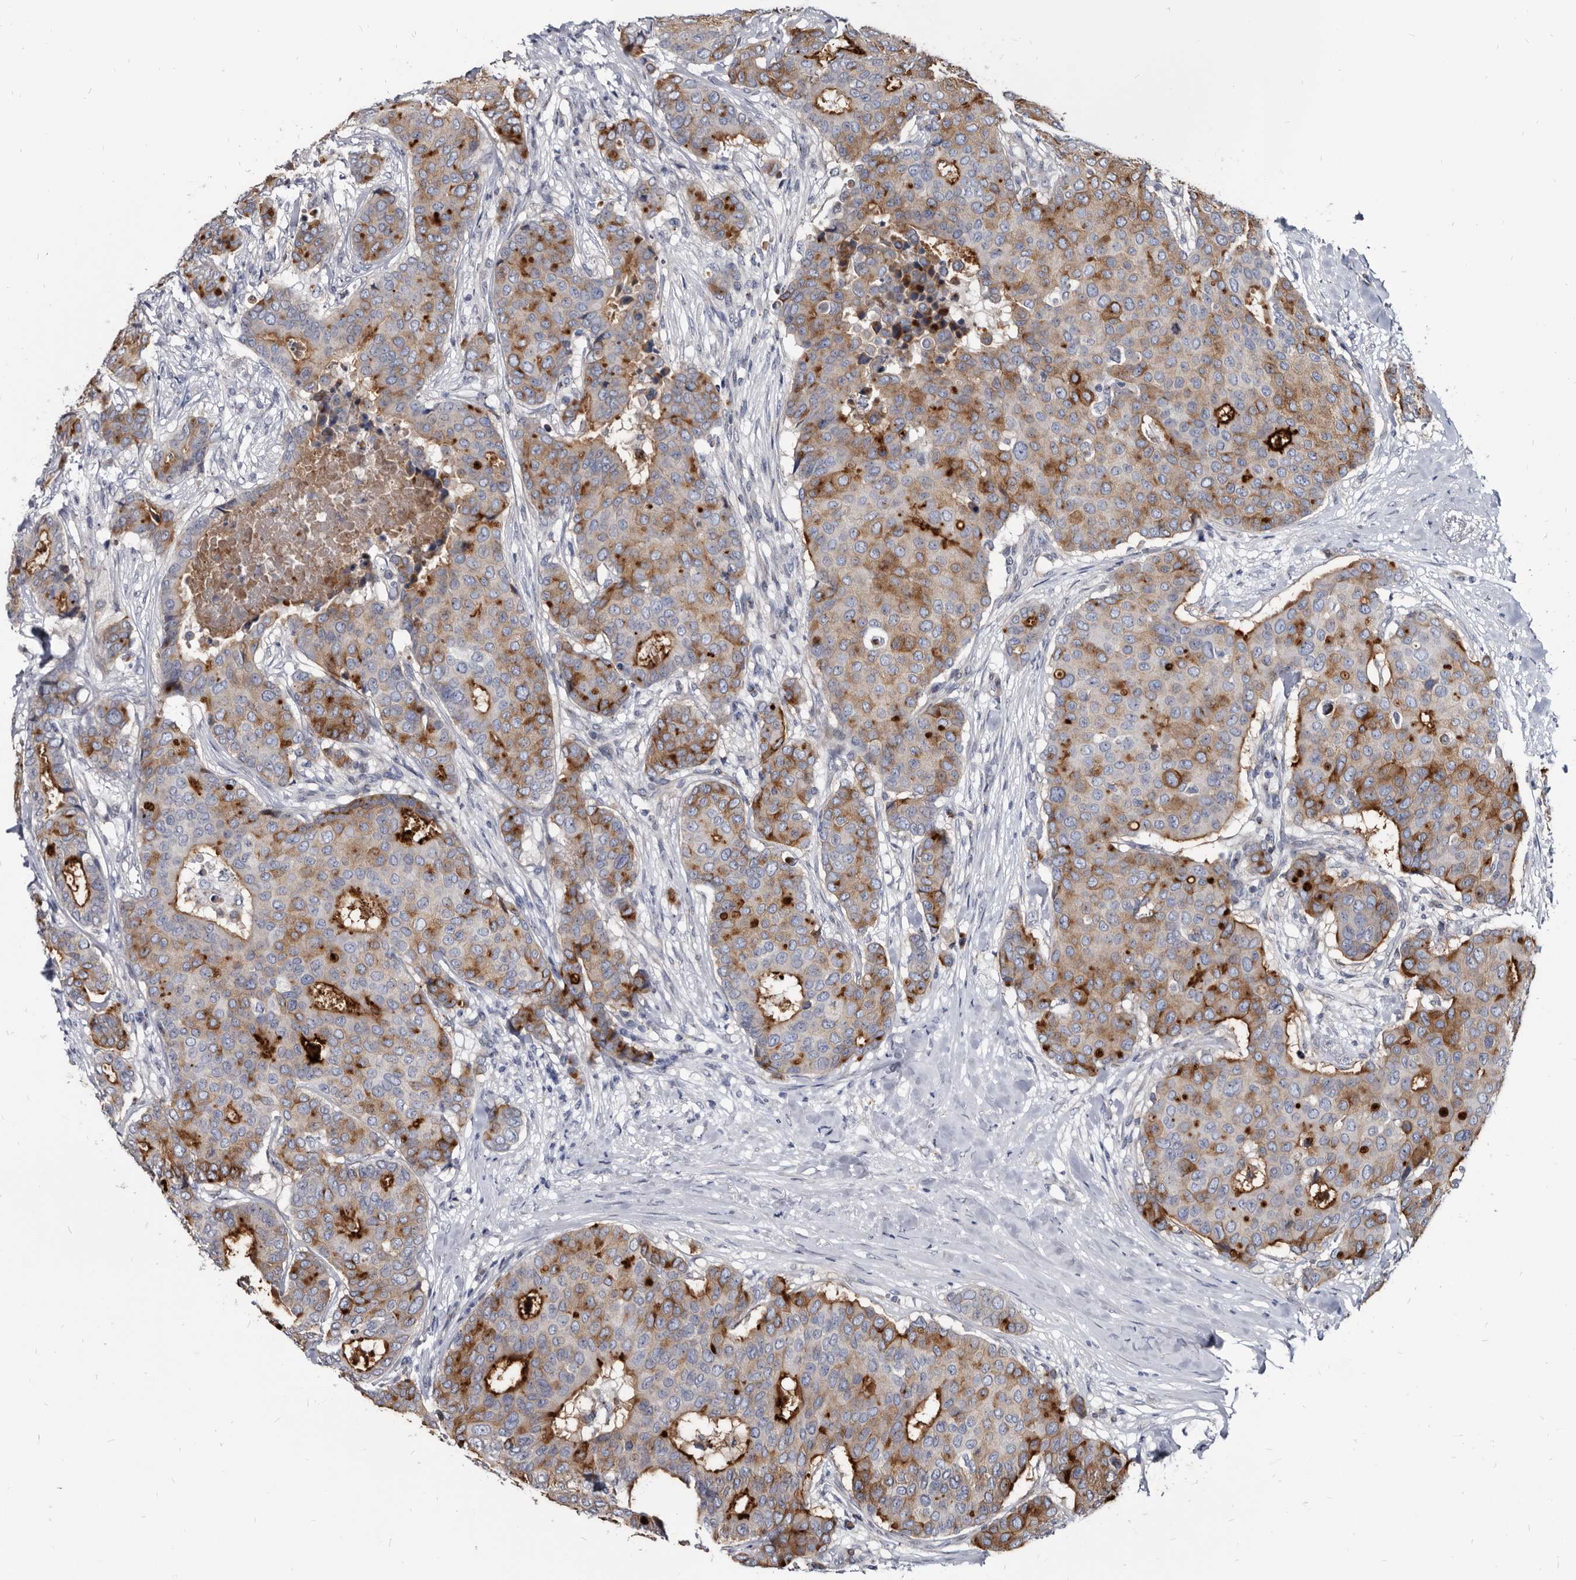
{"staining": {"intensity": "moderate", "quantity": ">75%", "location": "cytoplasmic/membranous"}, "tissue": "breast cancer", "cell_type": "Tumor cells", "image_type": "cancer", "snomed": [{"axis": "morphology", "description": "Duct carcinoma"}, {"axis": "topography", "description": "Breast"}], "caption": "Brown immunohistochemical staining in breast cancer (intraductal carcinoma) shows moderate cytoplasmic/membranous expression in approximately >75% of tumor cells.", "gene": "PRSS8", "patient": {"sex": "female", "age": 75}}